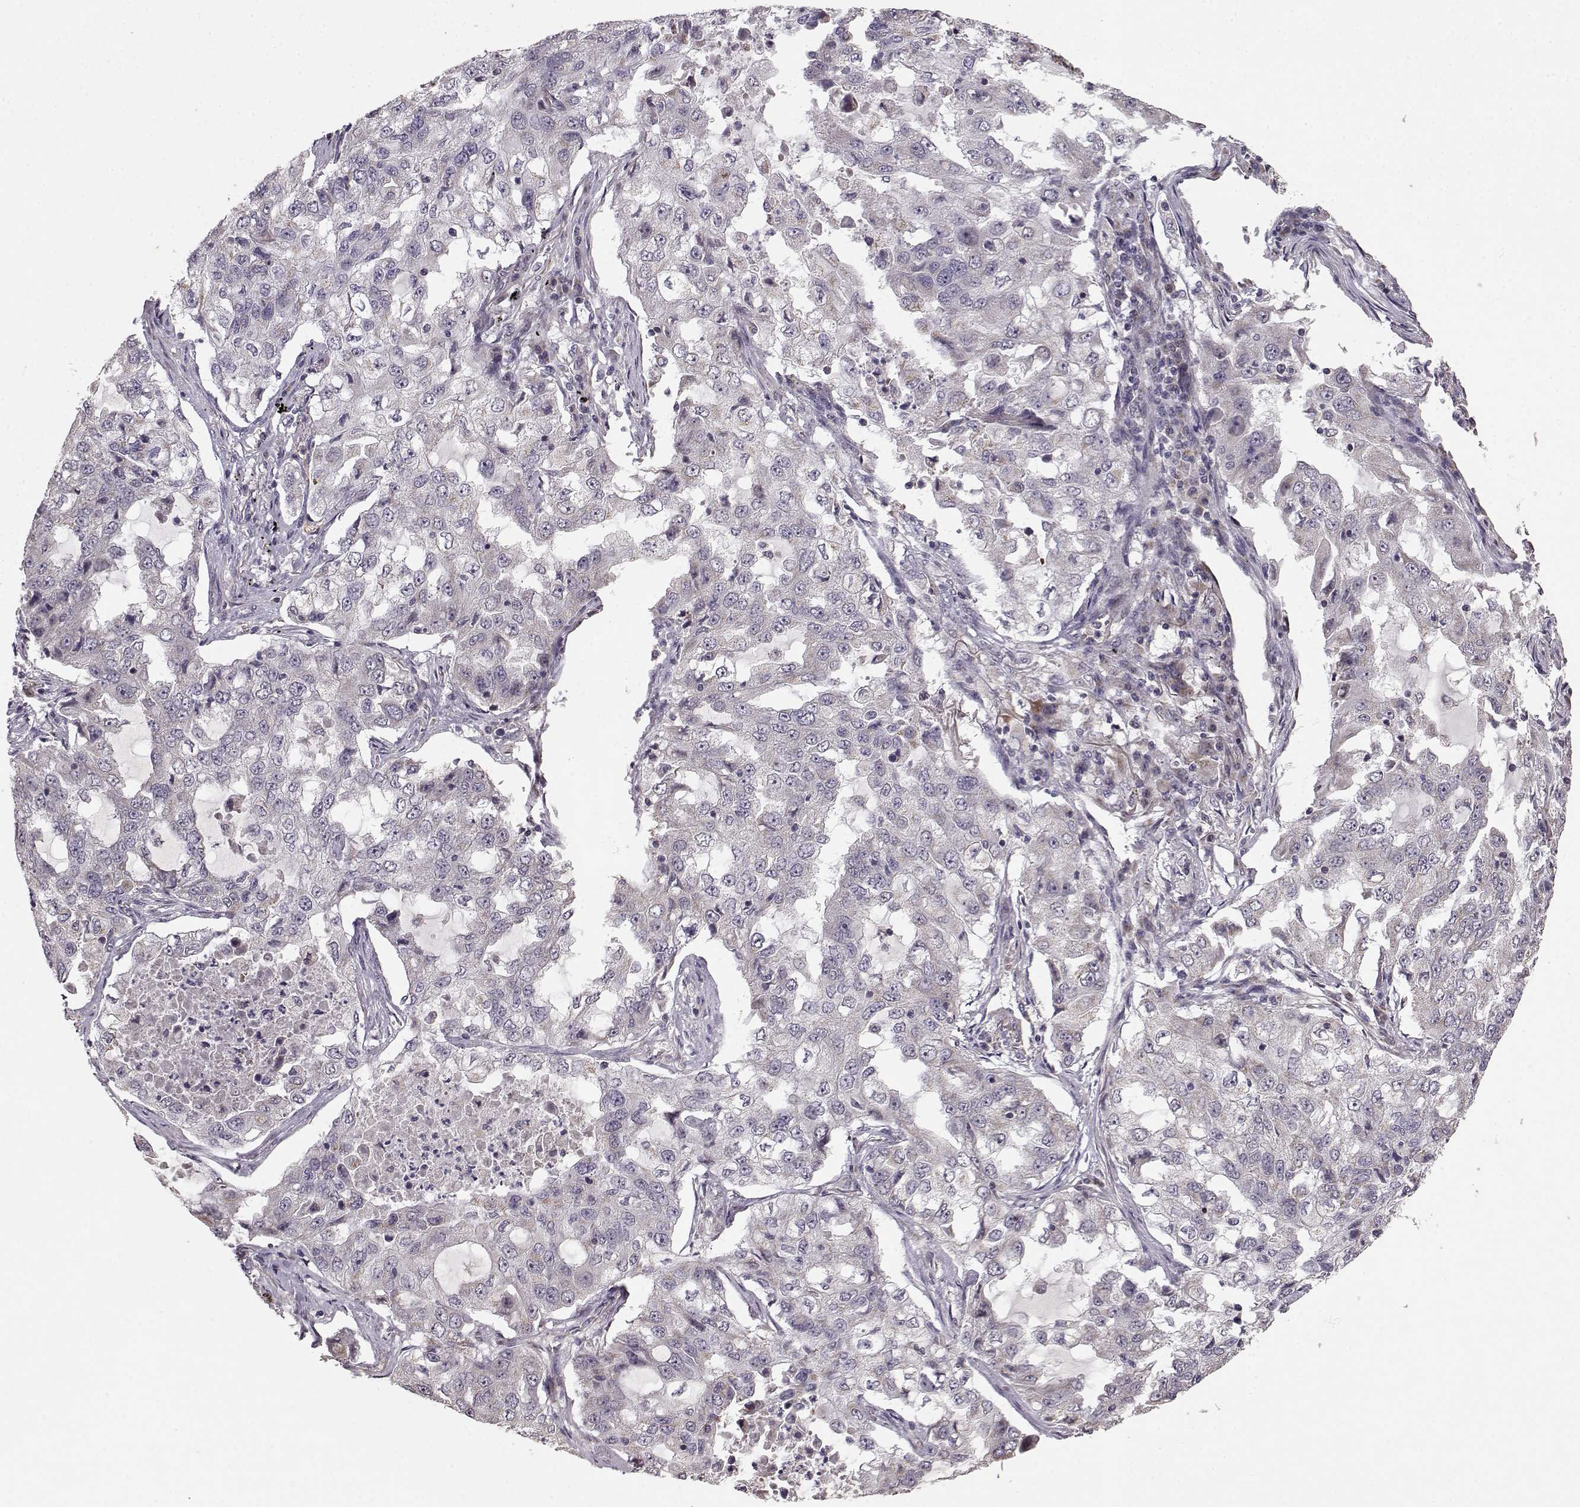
{"staining": {"intensity": "negative", "quantity": "none", "location": "none"}, "tissue": "lung cancer", "cell_type": "Tumor cells", "image_type": "cancer", "snomed": [{"axis": "morphology", "description": "Adenocarcinoma, NOS"}, {"axis": "topography", "description": "Lung"}], "caption": "Human lung cancer (adenocarcinoma) stained for a protein using immunohistochemistry exhibits no positivity in tumor cells.", "gene": "BACH2", "patient": {"sex": "female", "age": 61}}